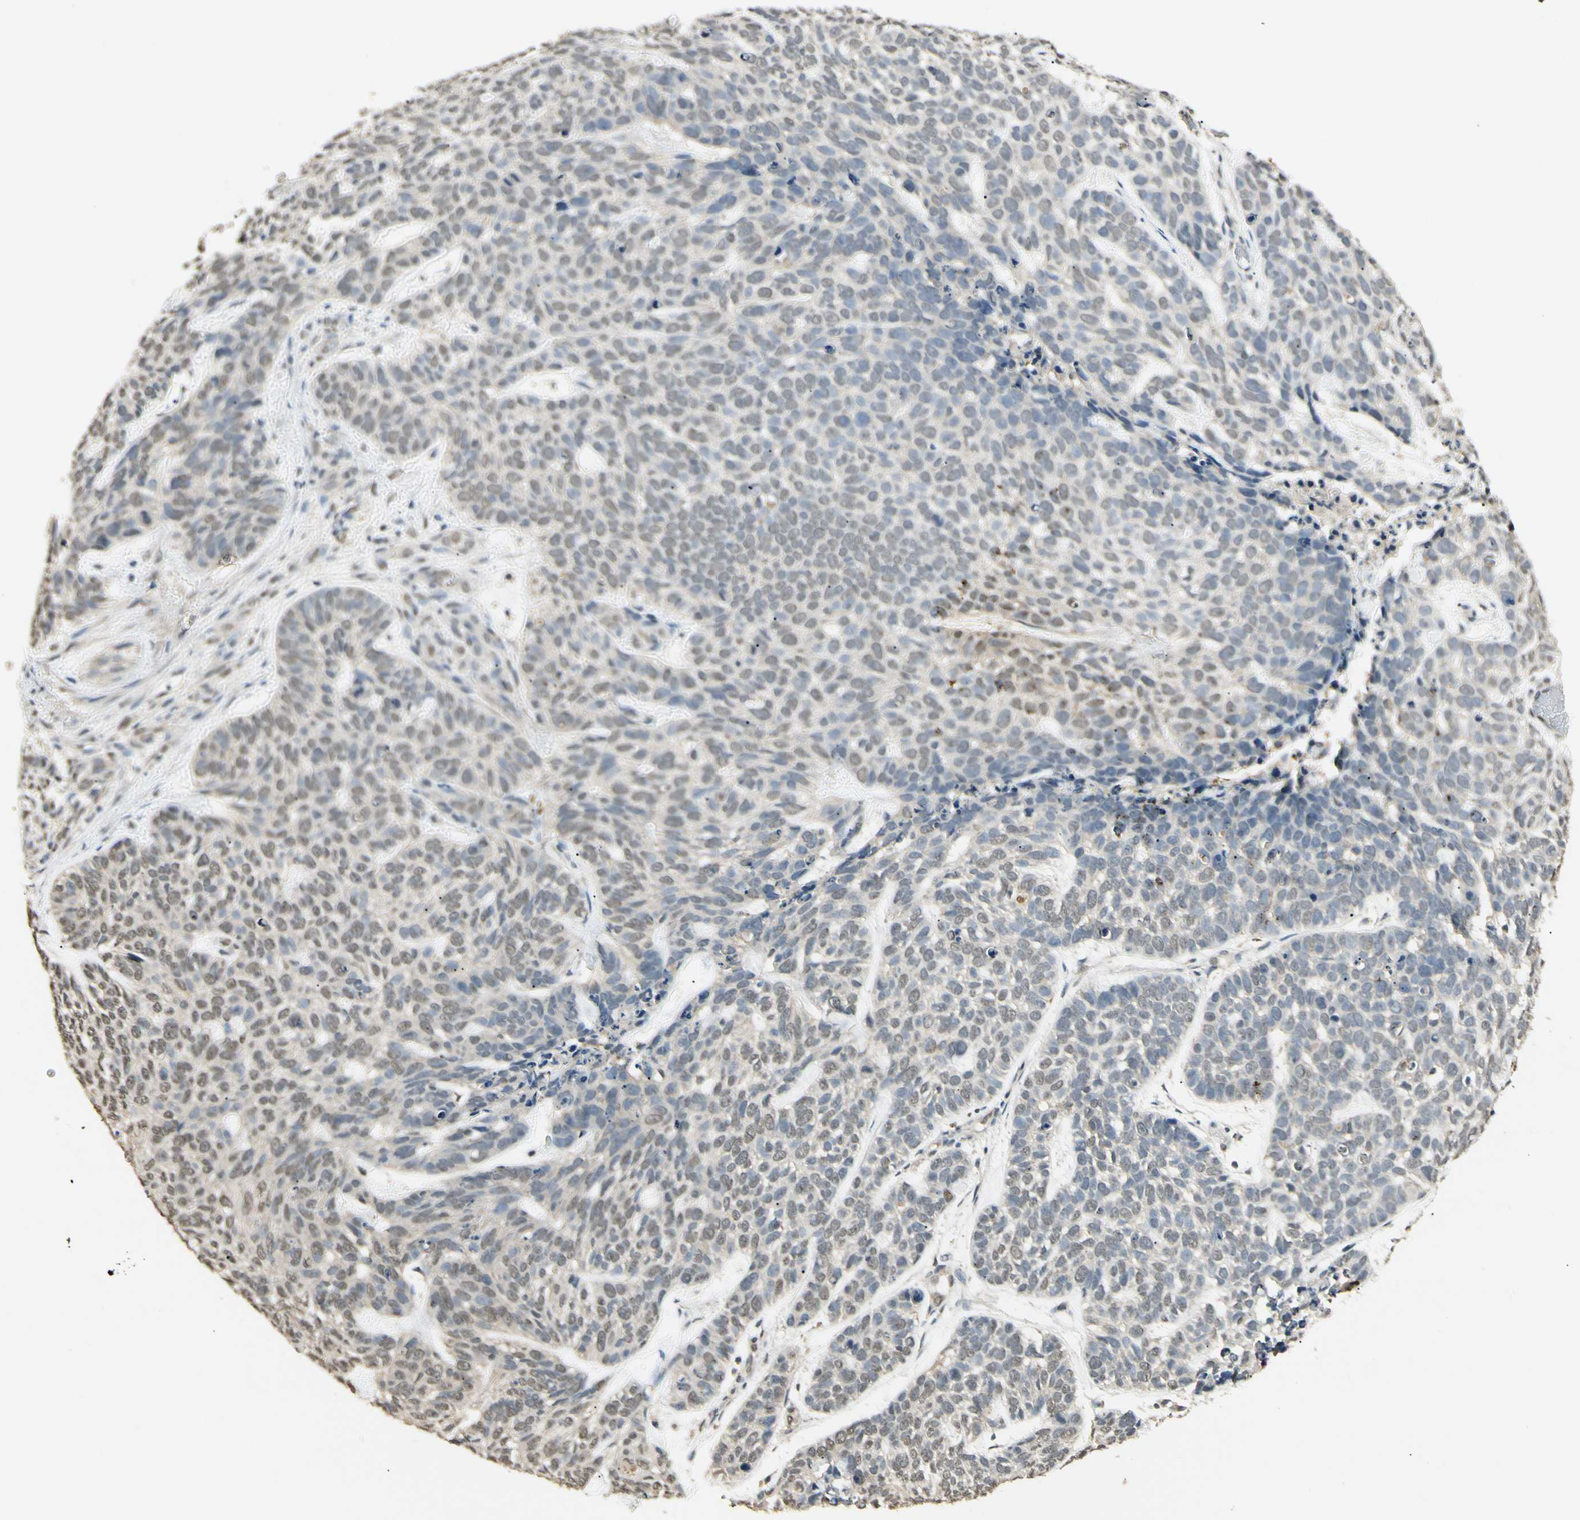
{"staining": {"intensity": "weak", "quantity": "25%-75%", "location": "nuclear"}, "tissue": "skin cancer", "cell_type": "Tumor cells", "image_type": "cancer", "snomed": [{"axis": "morphology", "description": "Basal cell carcinoma"}, {"axis": "topography", "description": "Skin"}], "caption": "Tumor cells display low levels of weak nuclear expression in about 25%-75% of cells in human skin cancer.", "gene": "SGCA", "patient": {"sex": "male", "age": 87}}